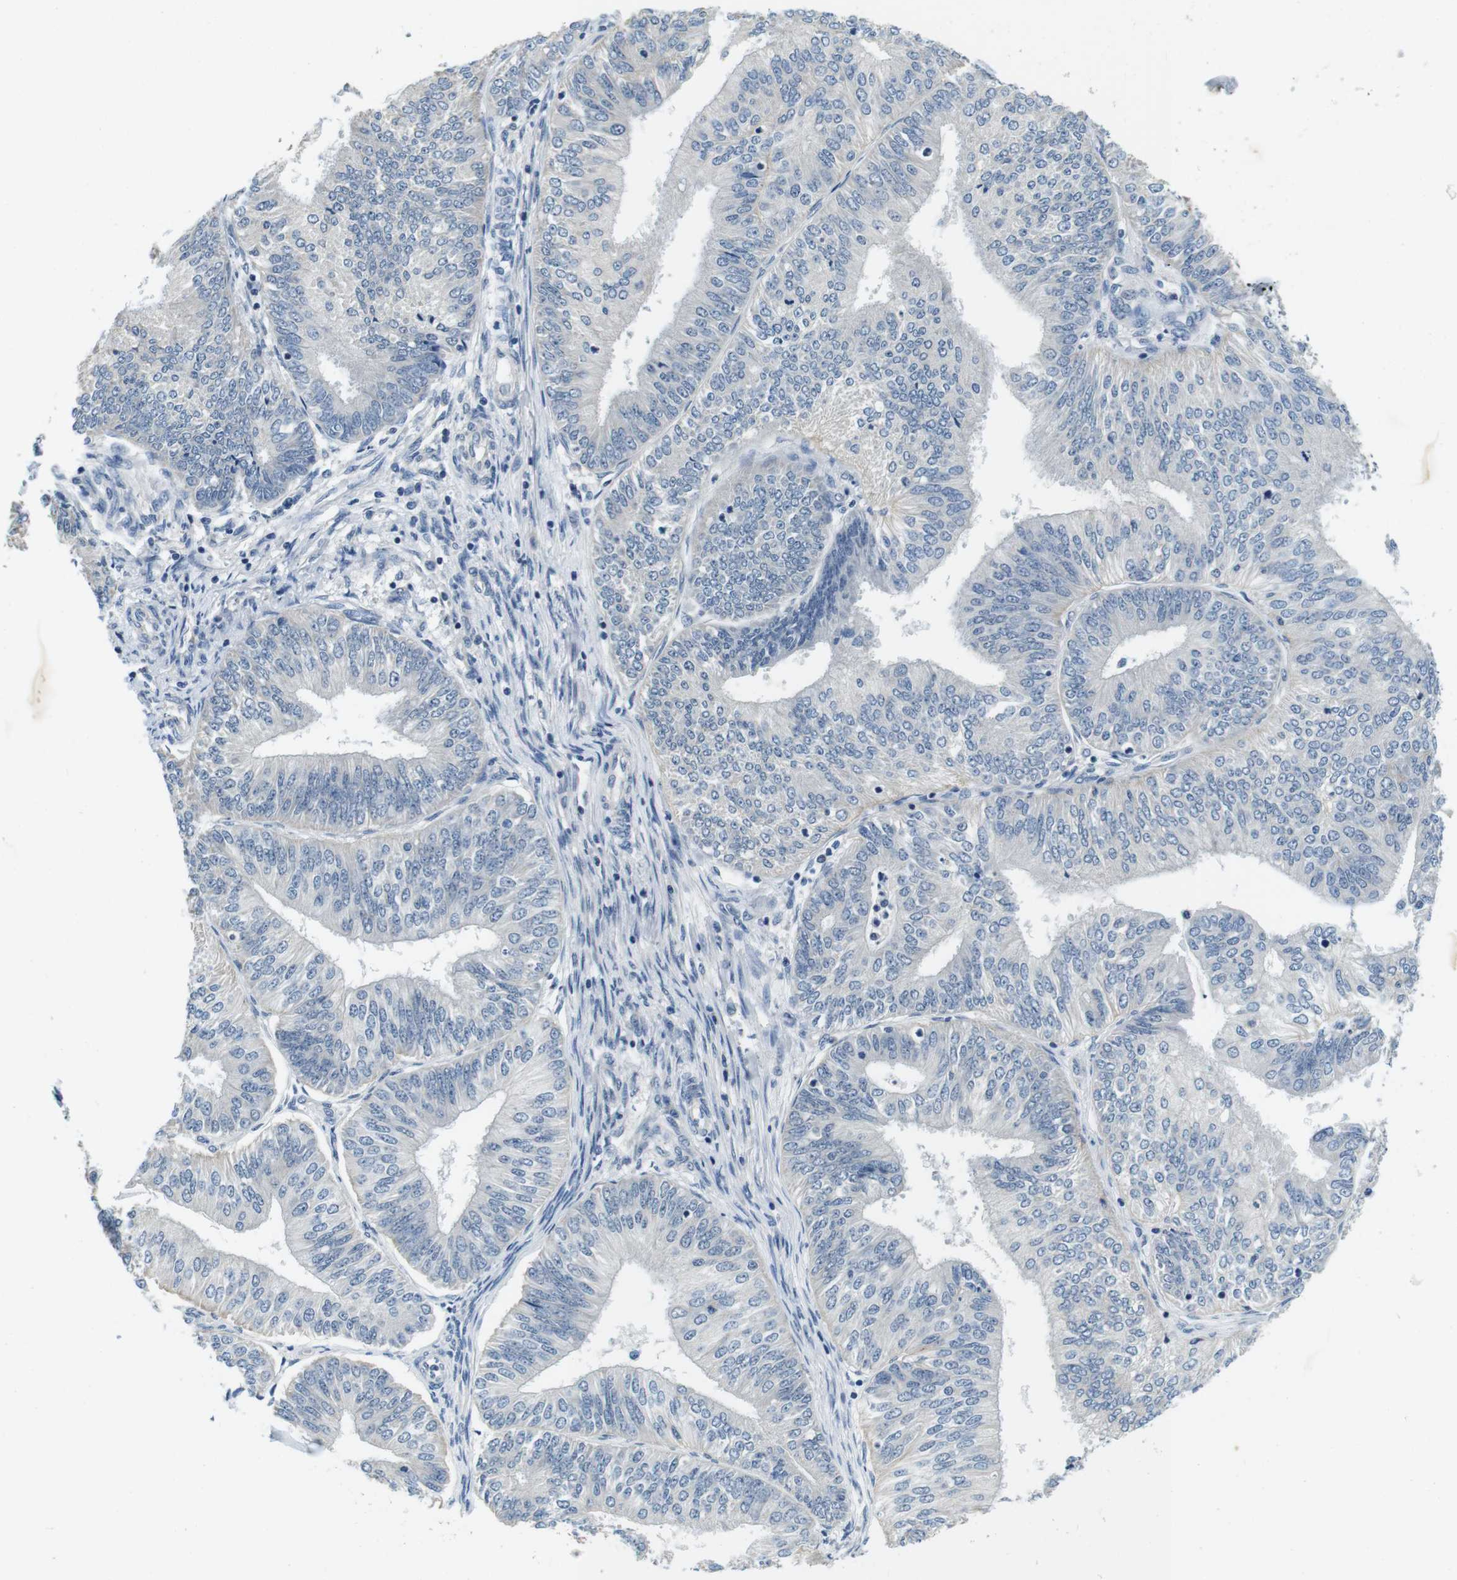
{"staining": {"intensity": "negative", "quantity": "none", "location": "none"}, "tissue": "endometrial cancer", "cell_type": "Tumor cells", "image_type": "cancer", "snomed": [{"axis": "morphology", "description": "Adenocarcinoma, NOS"}, {"axis": "topography", "description": "Endometrium"}], "caption": "Endometrial cancer (adenocarcinoma) was stained to show a protein in brown. There is no significant expression in tumor cells. (Immunohistochemistry (ihc), brightfield microscopy, high magnification).", "gene": "DTNA", "patient": {"sex": "female", "age": 58}}